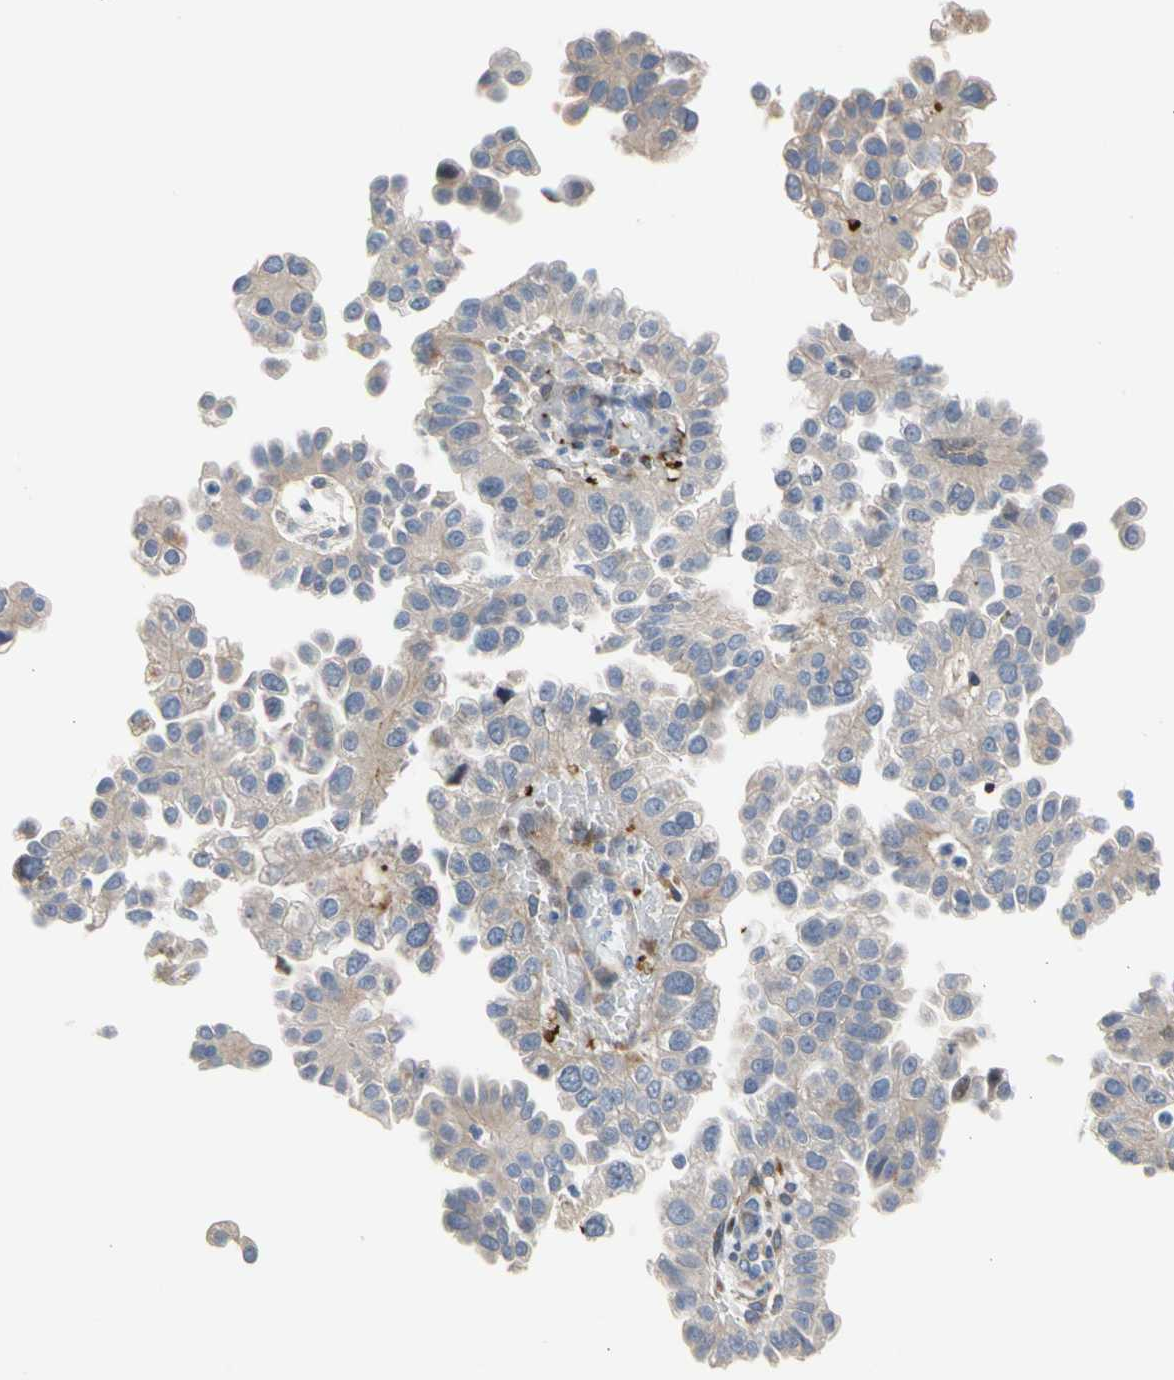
{"staining": {"intensity": "weak", "quantity": "<25%", "location": "cytoplasmic/membranous"}, "tissue": "endometrial cancer", "cell_type": "Tumor cells", "image_type": "cancer", "snomed": [{"axis": "morphology", "description": "Adenocarcinoma, NOS"}, {"axis": "topography", "description": "Endometrium"}], "caption": "Tumor cells are negative for protein expression in human endometrial cancer (adenocarcinoma).", "gene": "HMGCR", "patient": {"sex": "female", "age": 85}}